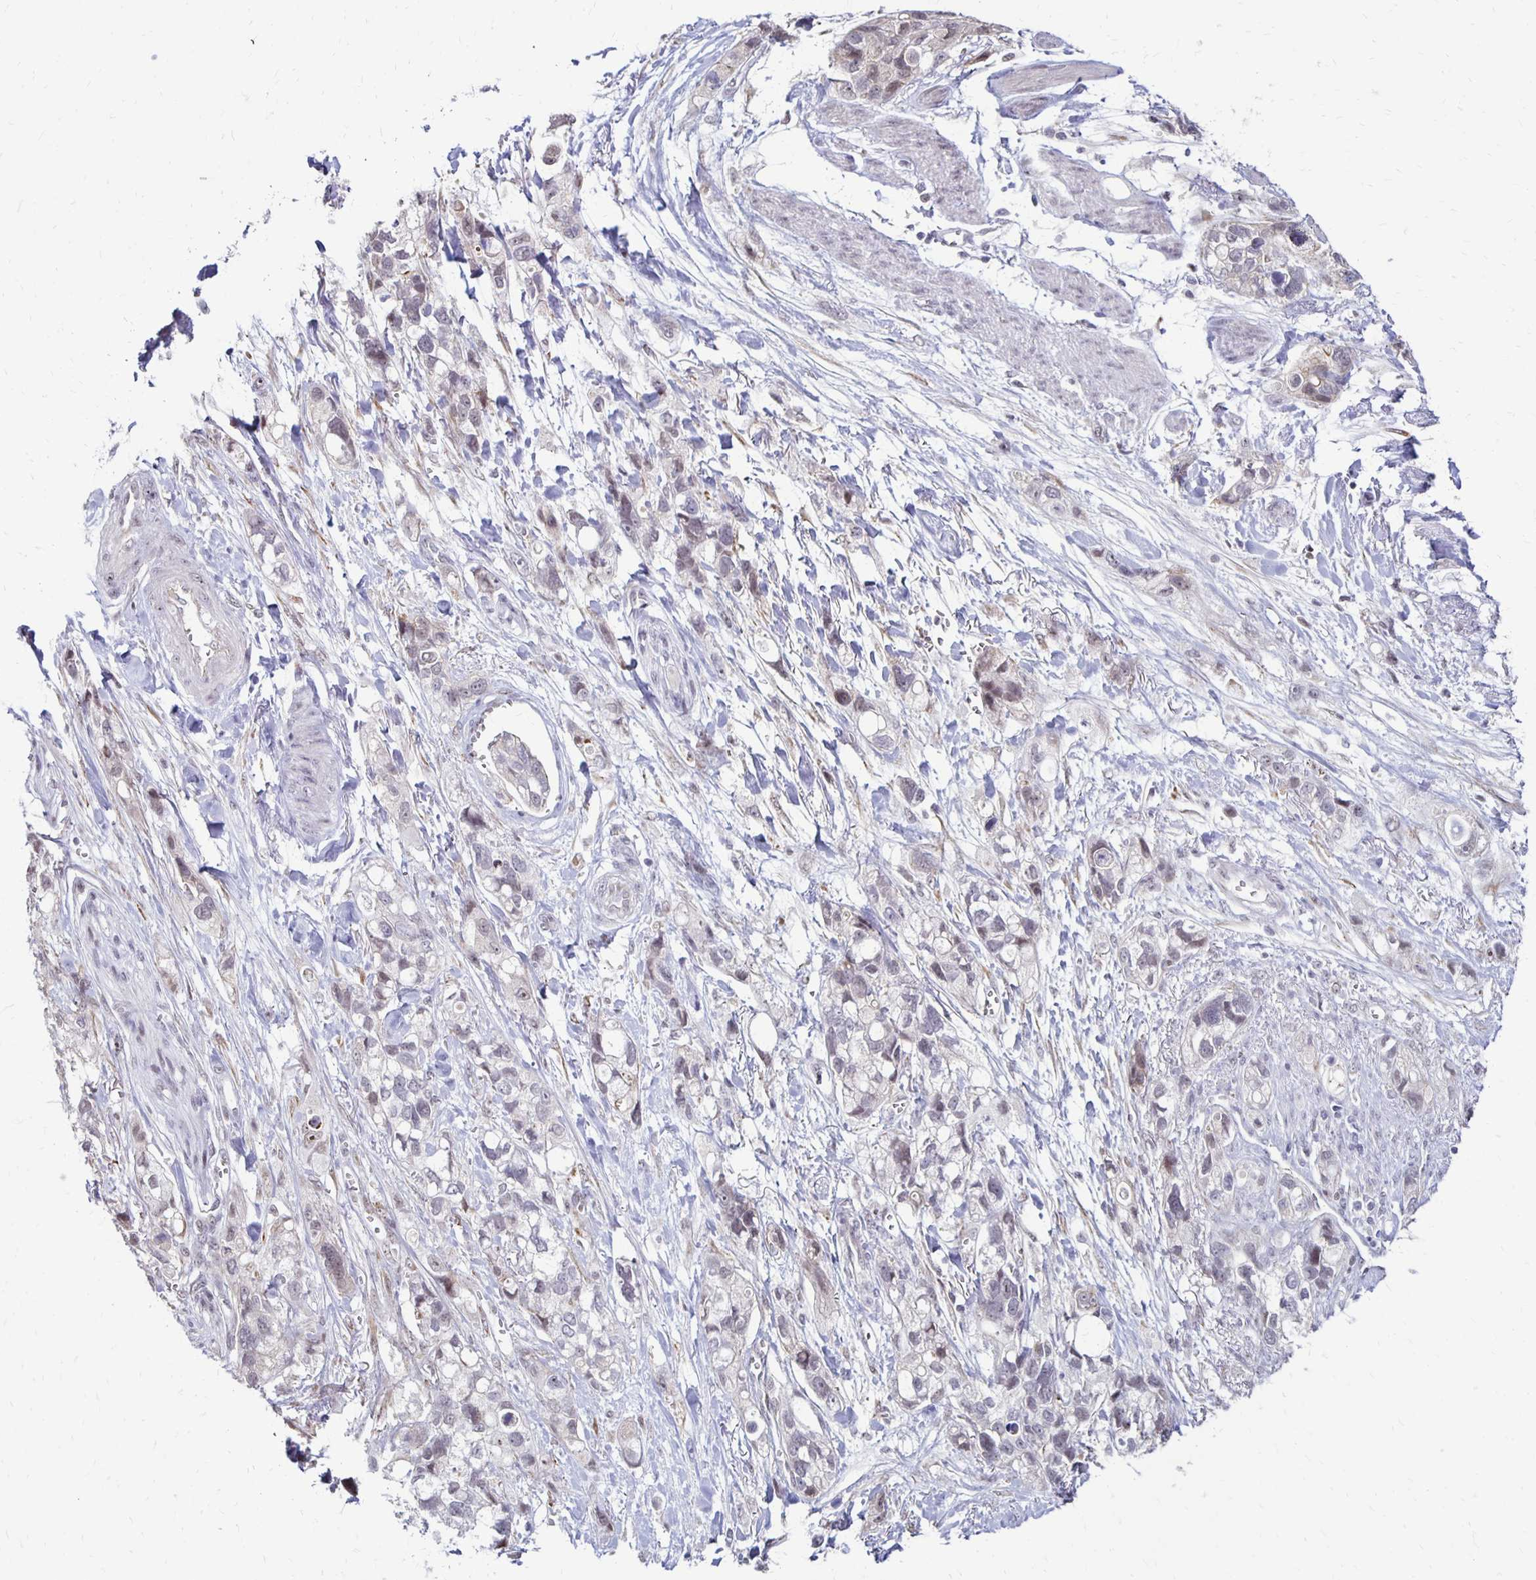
{"staining": {"intensity": "negative", "quantity": "none", "location": "none"}, "tissue": "stomach cancer", "cell_type": "Tumor cells", "image_type": "cancer", "snomed": [{"axis": "morphology", "description": "Adenocarcinoma, NOS"}, {"axis": "topography", "description": "Stomach, upper"}], "caption": "An IHC photomicrograph of stomach cancer is shown. There is no staining in tumor cells of stomach cancer.", "gene": "DAGLA", "patient": {"sex": "female", "age": 81}}